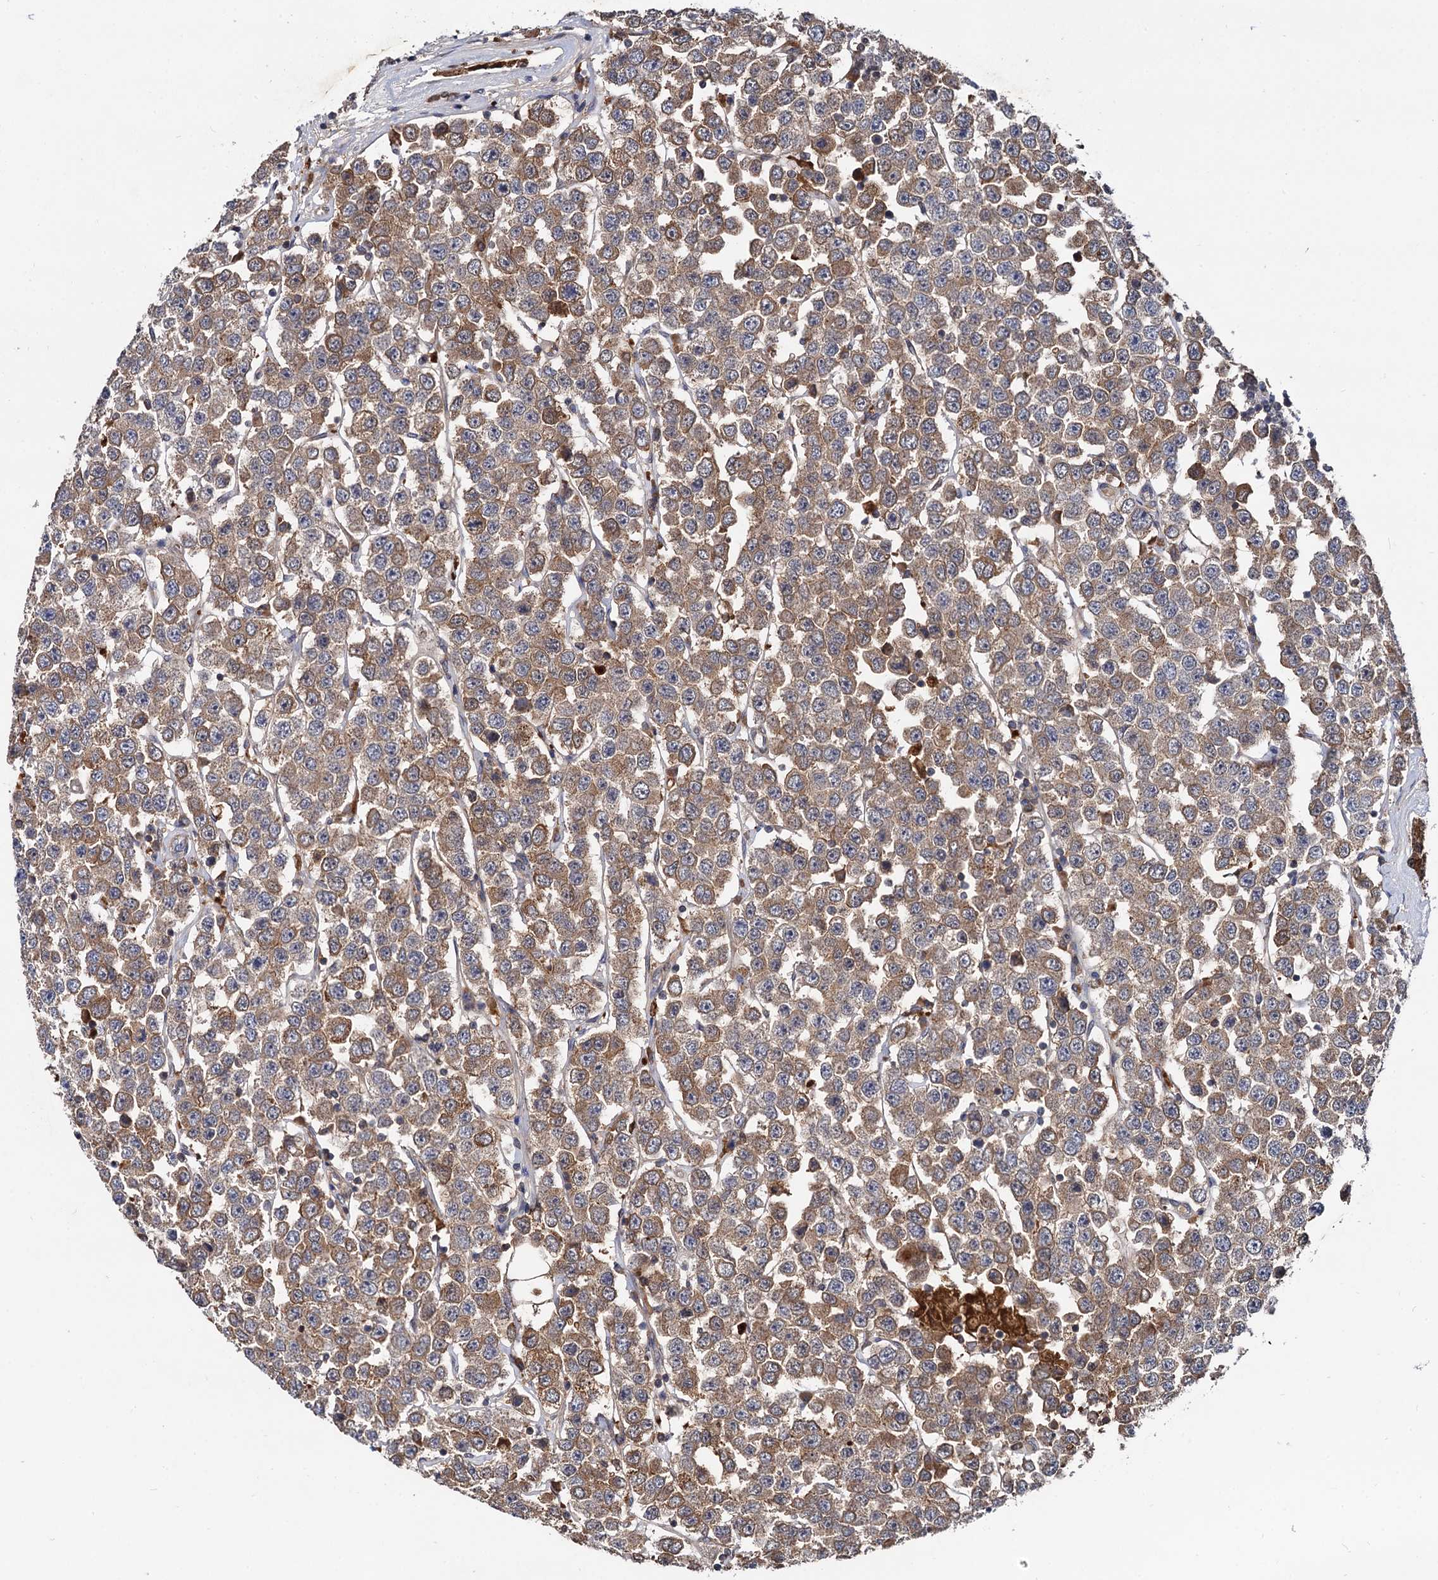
{"staining": {"intensity": "moderate", "quantity": ">75%", "location": "cytoplasmic/membranous"}, "tissue": "testis cancer", "cell_type": "Tumor cells", "image_type": "cancer", "snomed": [{"axis": "morphology", "description": "Seminoma, NOS"}, {"axis": "topography", "description": "Testis"}], "caption": "A brown stain highlights moderate cytoplasmic/membranous expression of a protein in human testis cancer tumor cells.", "gene": "SELENOP", "patient": {"sex": "male", "age": 28}}